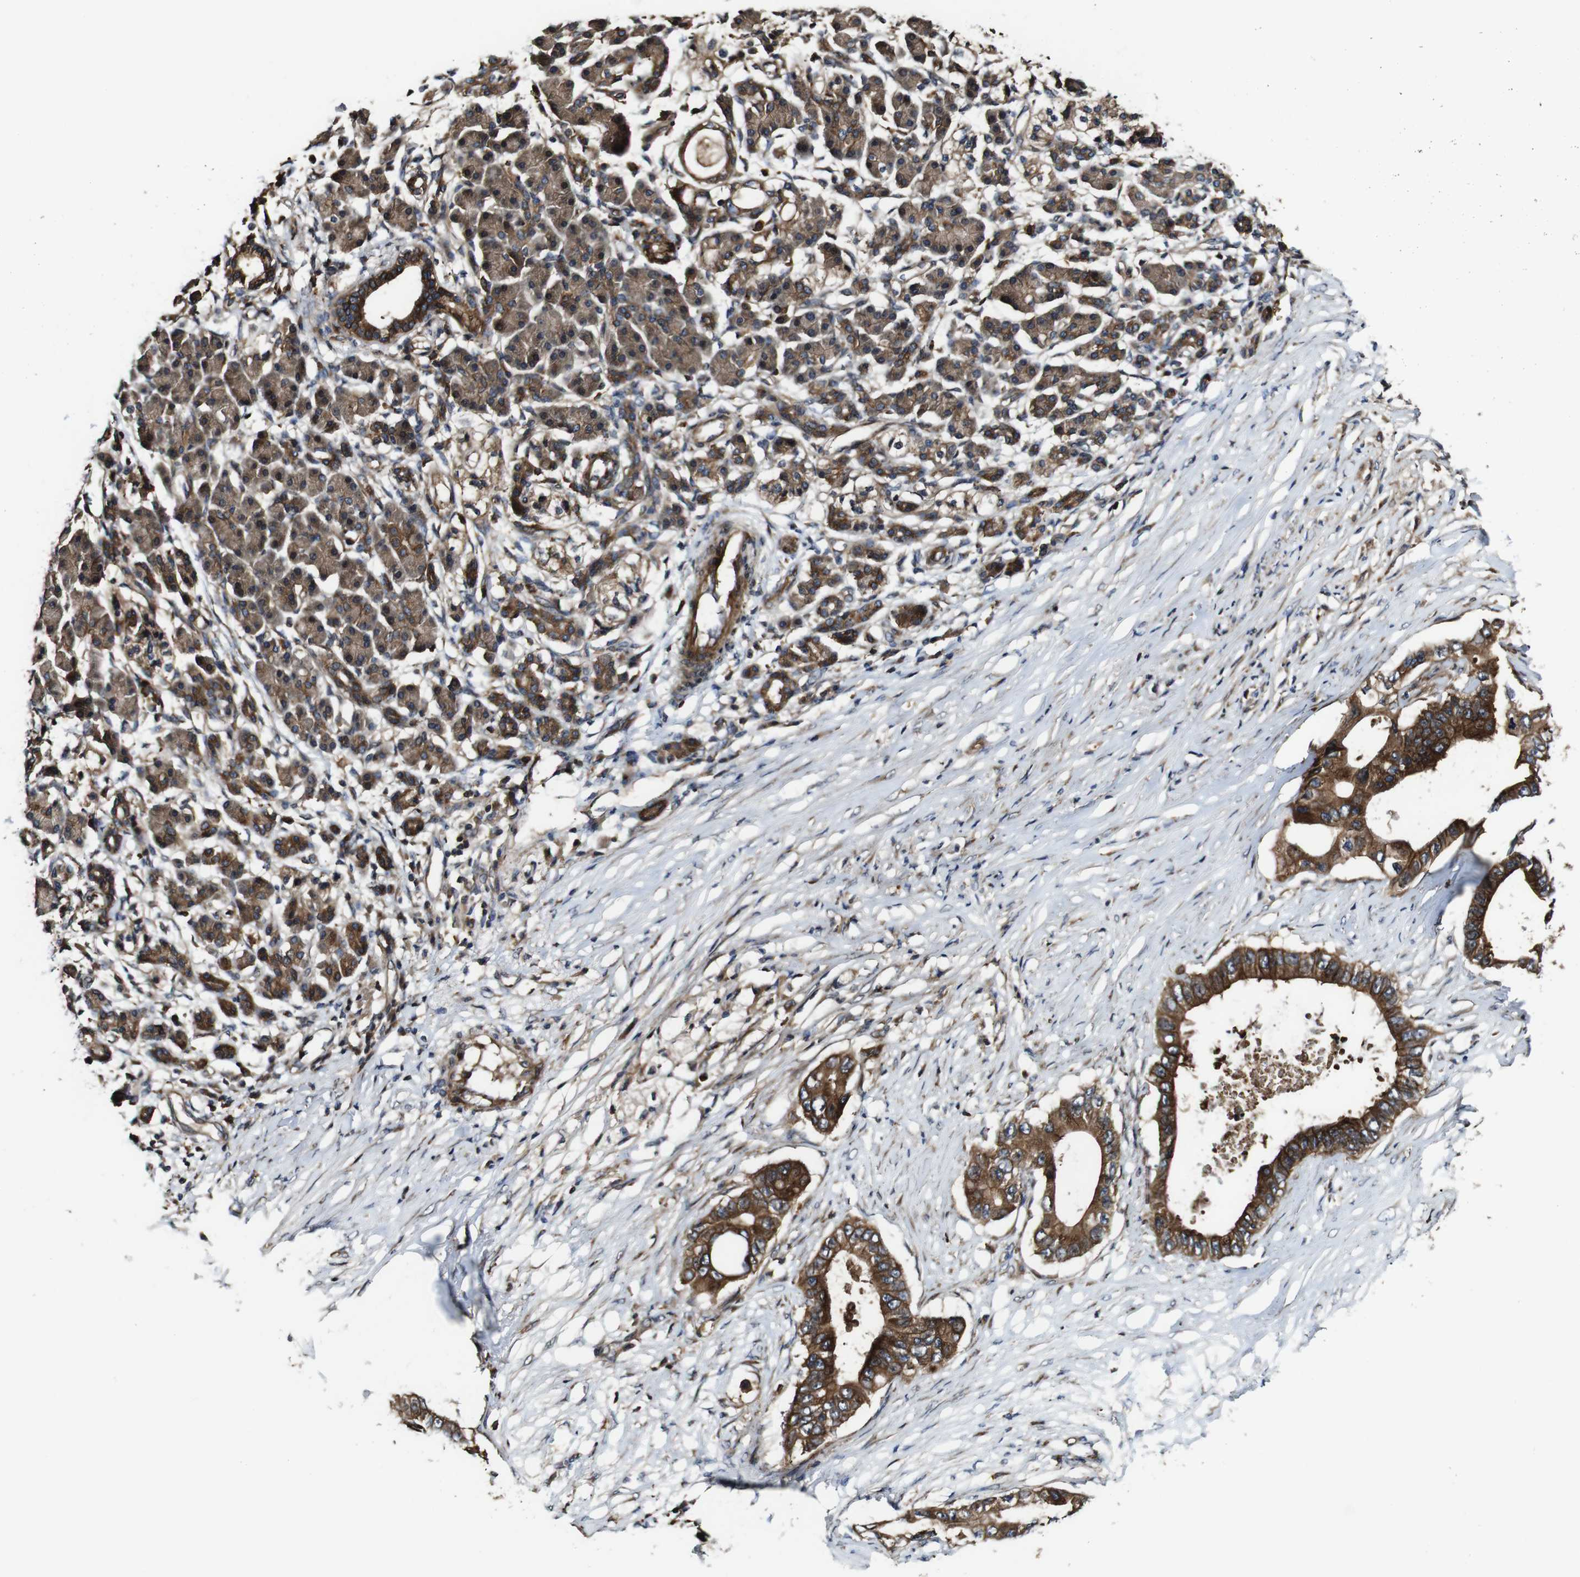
{"staining": {"intensity": "strong", "quantity": ">75%", "location": "cytoplasmic/membranous"}, "tissue": "pancreatic cancer", "cell_type": "Tumor cells", "image_type": "cancer", "snomed": [{"axis": "morphology", "description": "Adenocarcinoma, NOS"}, {"axis": "topography", "description": "Pancreas"}], "caption": "This histopathology image exhibits IHC staining of pancreatic cancer, with high strong cytoplasmic/membranous expression in about >75% of tumor cells.", "gene": "TNIK", "patient": {"sex": "male", "age": 77}}